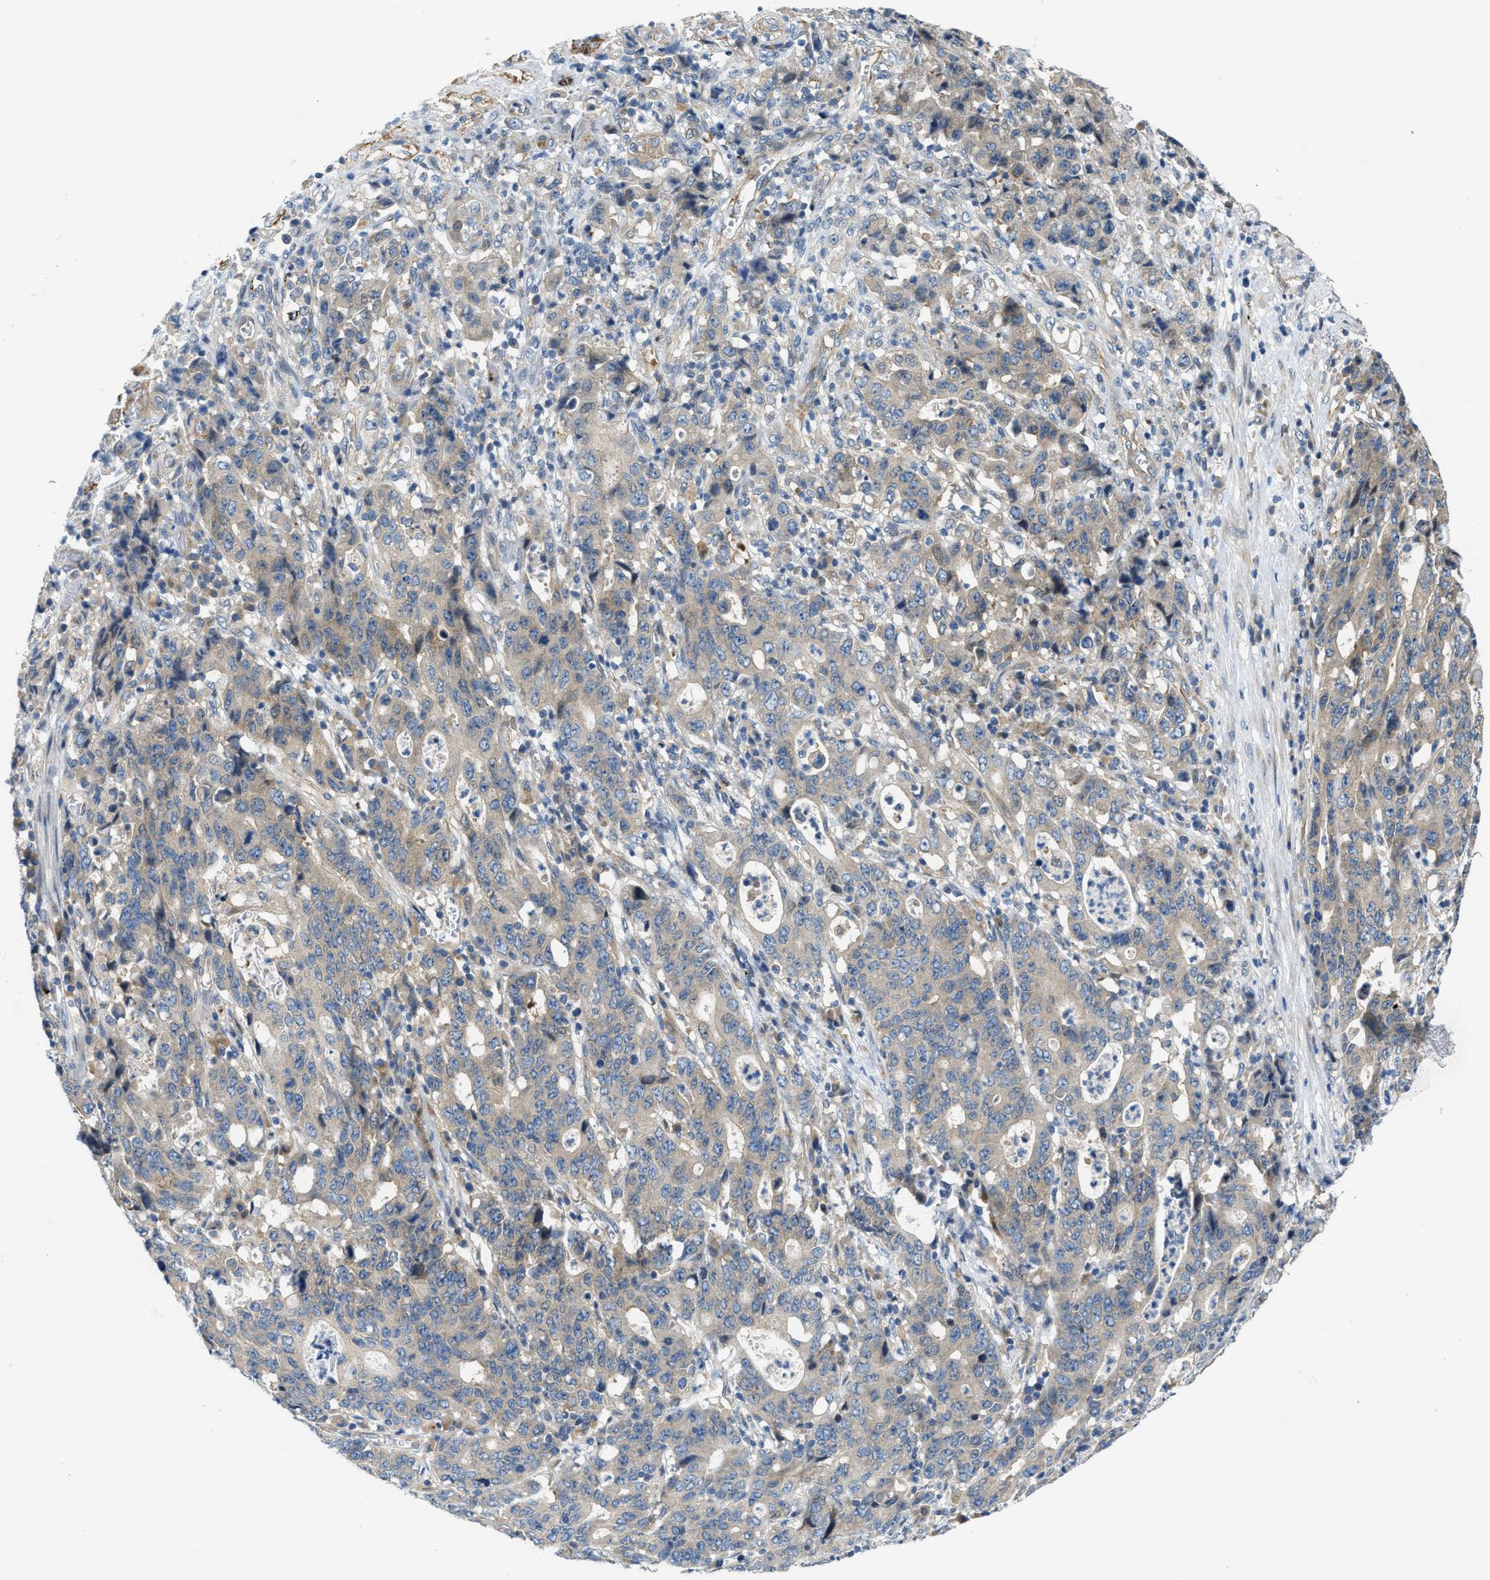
{"staining": {"intensity": "weak", "quantity": "25%-75%", "location": "cytoplasmic/membranous"}, "tissue": "stomach cancer", "cell_type": "Tumor cells", "image_type": "cancer", "snomed": [{"axis": "morphology", "description": "Adenocarcinoma, NOS"}, {"axis": "topography", "description": "Stomach, upper"}], "caption": "Protein staining of stomach cancer (adenocarcinoma) tissue shows weak cytoplasmic/membranous staining in approximately 25%-75% of tumor cells. The staining was performed using DAB (3,3'-diaminobenzidine) to visualize the protein expression in brown, while the nuclei were stained in blue with hematoxylin (Magnification: 20x).", "gene": "KLHDC10", "patient": {"sex": "male", "age": 69}}